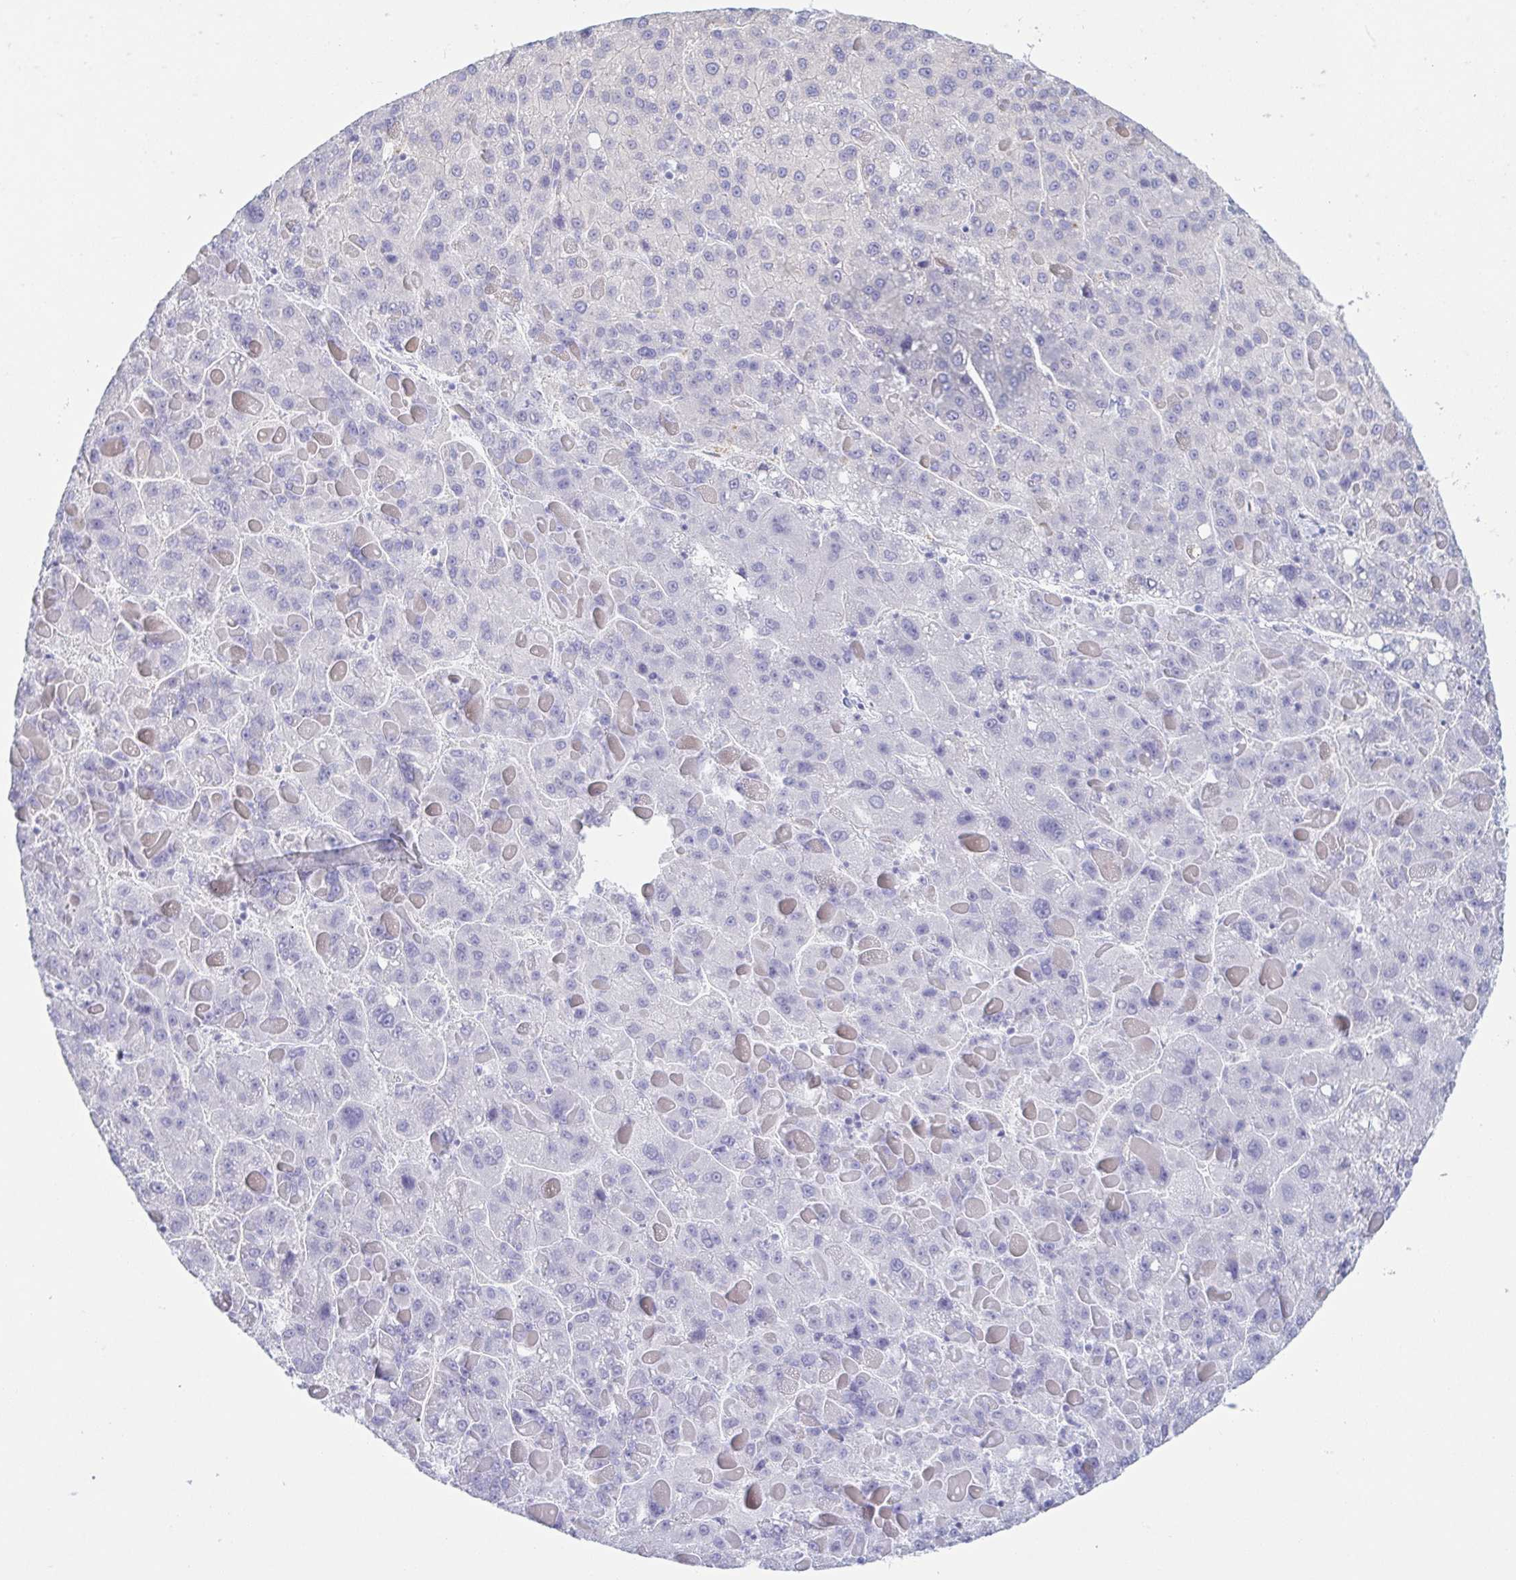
{"staining": {"intensity": "negative", "quantity": "none", "location": "none"}, "tissue": "liver cancer", "cell_type": "Tumor cells", "image_type": "cancer", "snomed": [{"axis": "morphology", "description": "Carcinoma, Hepatocellular, NOS"}, {"axis": "topography", "description": "Liver"}], "caption": "Protein analysis of hepatocellular carcinoma (liver) exhibits no significant positivity in tumor cells.", "gene": "ZG16B", "patient": {"sex": "female", "age": 82}}